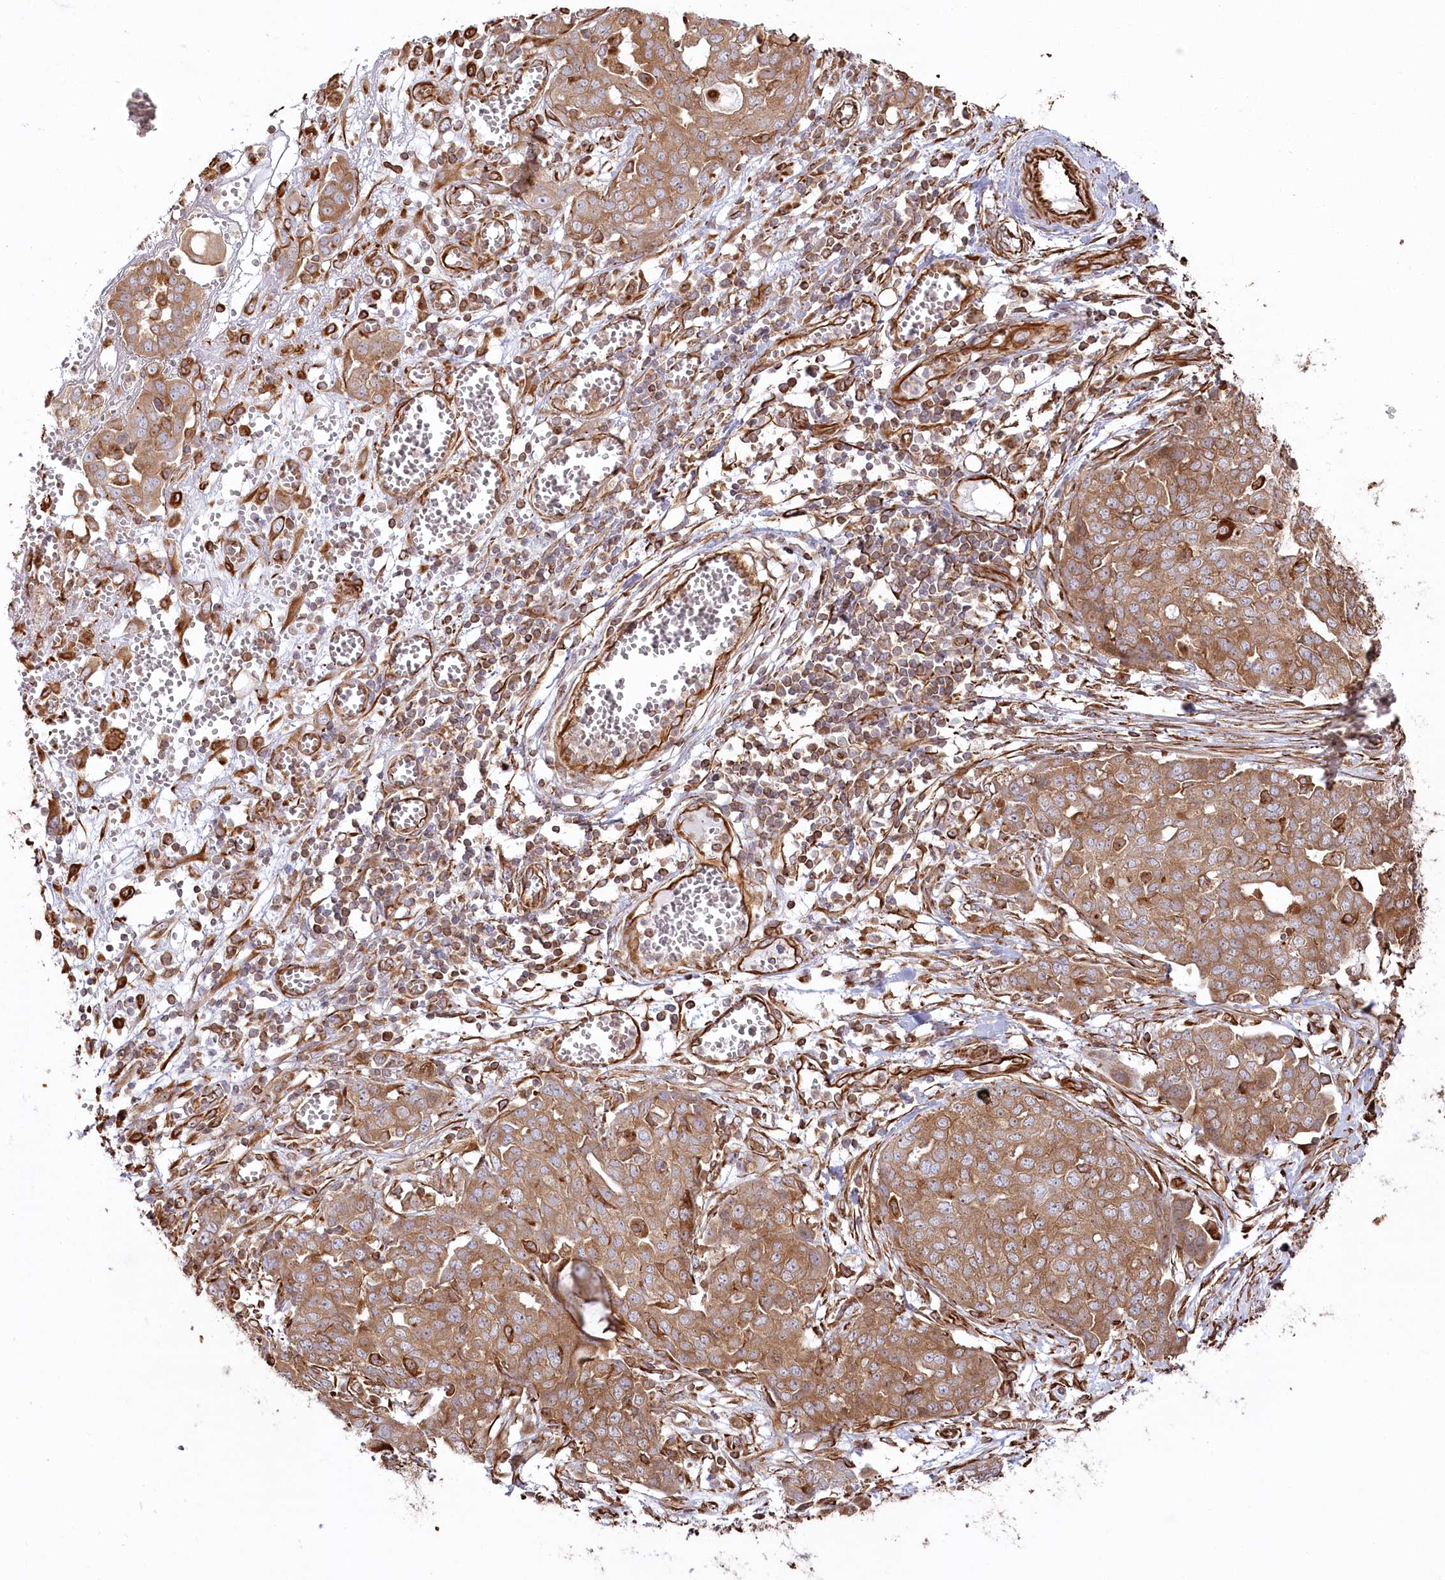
{"staining": {"intensity": "moderate", "quantity": ">75%", "location": "cytoplasmic/membranous"}, "tissue": "ovarian cancer", "cell_type": "Tumor cells", "image_type": "cancer", "snomed": [{"axis": "morphology", "description": "Cystadenocarcinoma, serous, NOS"}, {"axis": "topography", "description": "Soft tissue"}, {"axis": "topography", "description": "Ovary"}], "caption": "Immunohistochemical staining of human ovarian cancer (serous cystadenocarcinoma) displays moderate cytoplasmic/membranous protein positivity in about >75% of tumor cells.", "gene": "TTC1", "patient": {"sex": "female", "age": 57}}